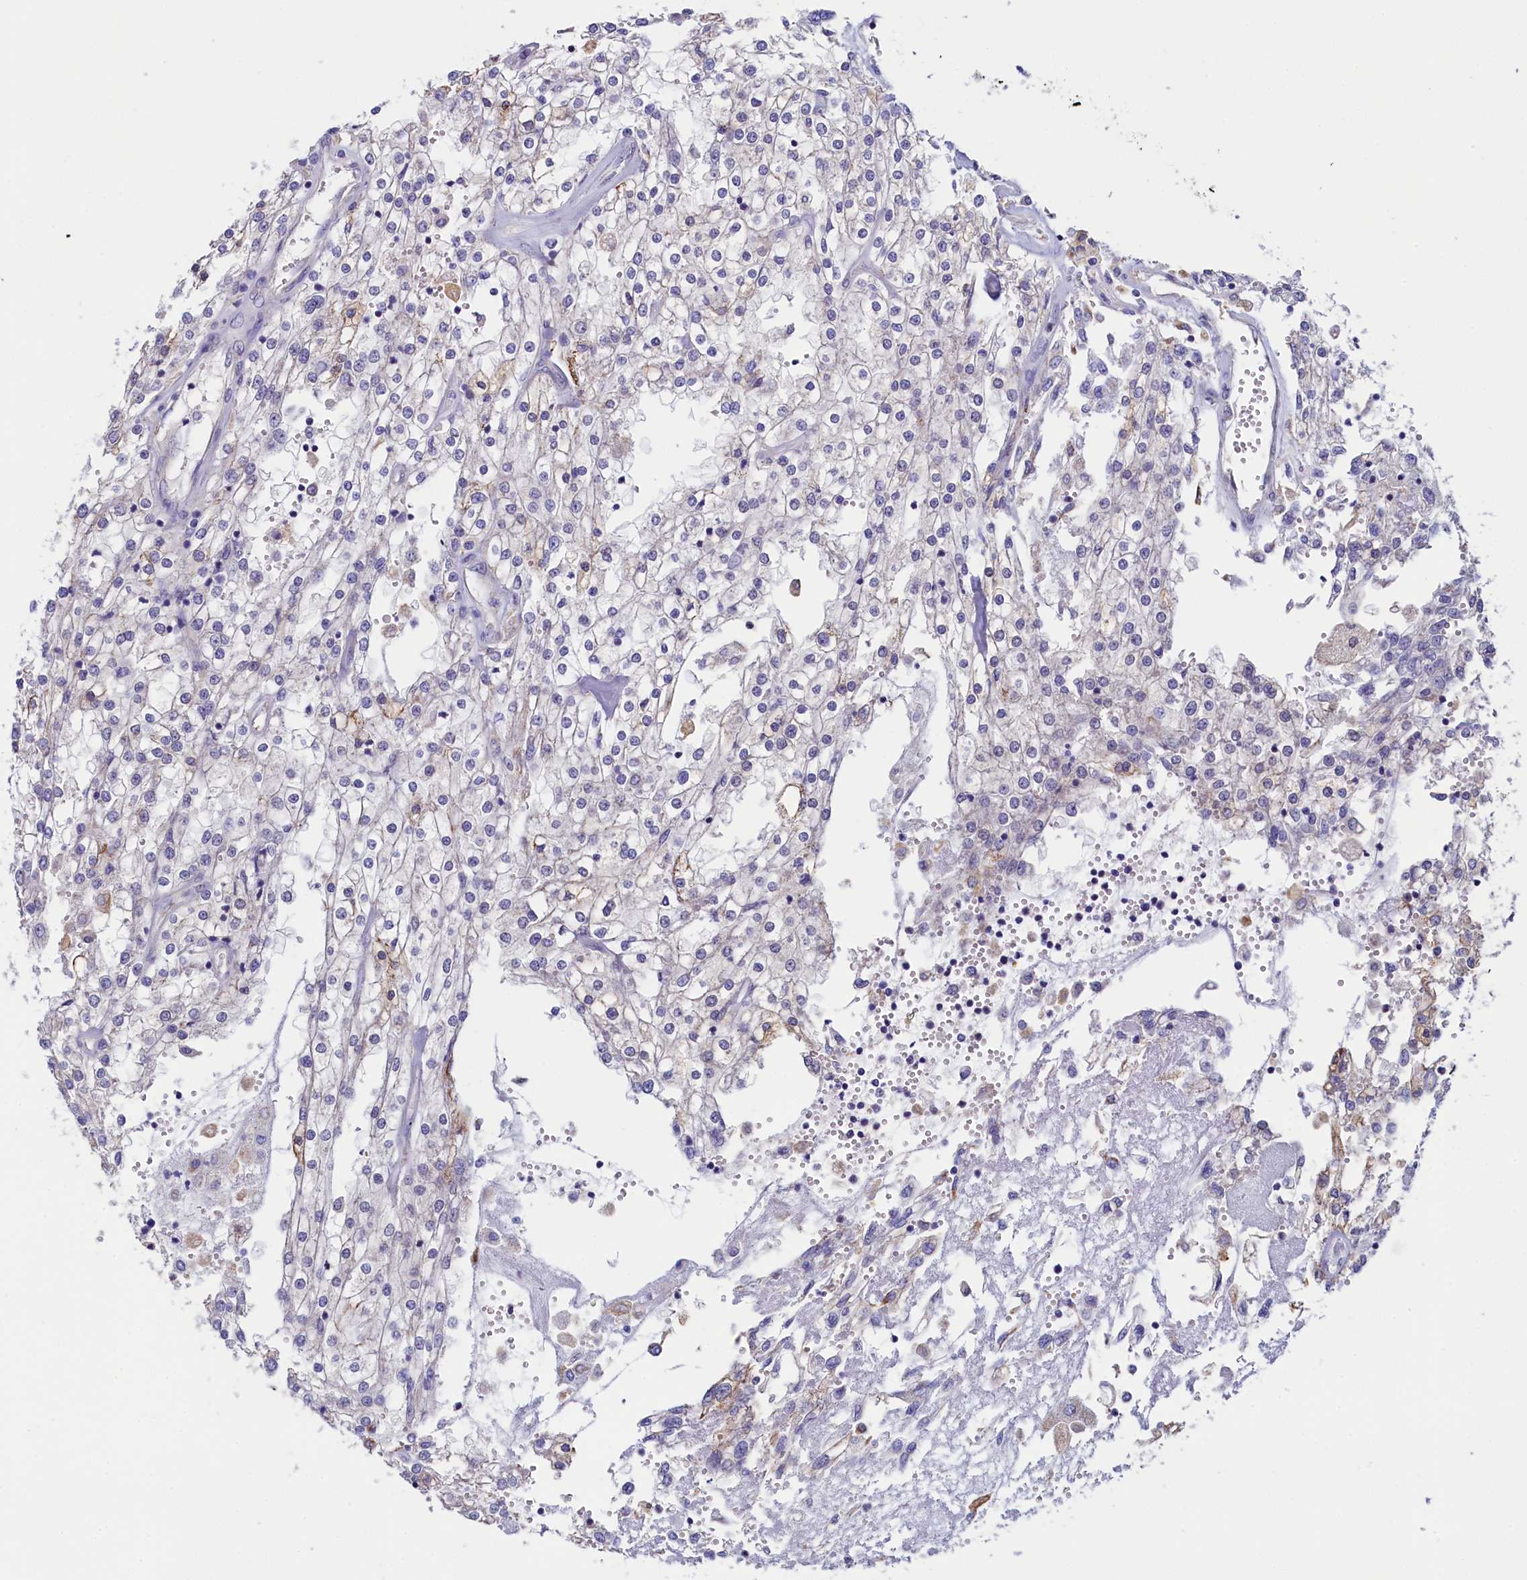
{"staining": {"intensity": "weak", "quantity": "<25%", "location": "cytoplasmic/membranous"}, "tissue": "renal cancer", "cell_type": "Tumor cells", "image_type": "cancer", "snomed": [{"axis": "morphology", "description": "Adenocarcinoma, NOS"}, {"axis": "topography", "description": "Kidney"}], "caption": "This is an IHC histopathology image of human renal cancer (adenocarcinoma). There is no staining in tumor cells.", "gene": "FLYWCH2", "patient": {"sex": "female", "age": 52}}